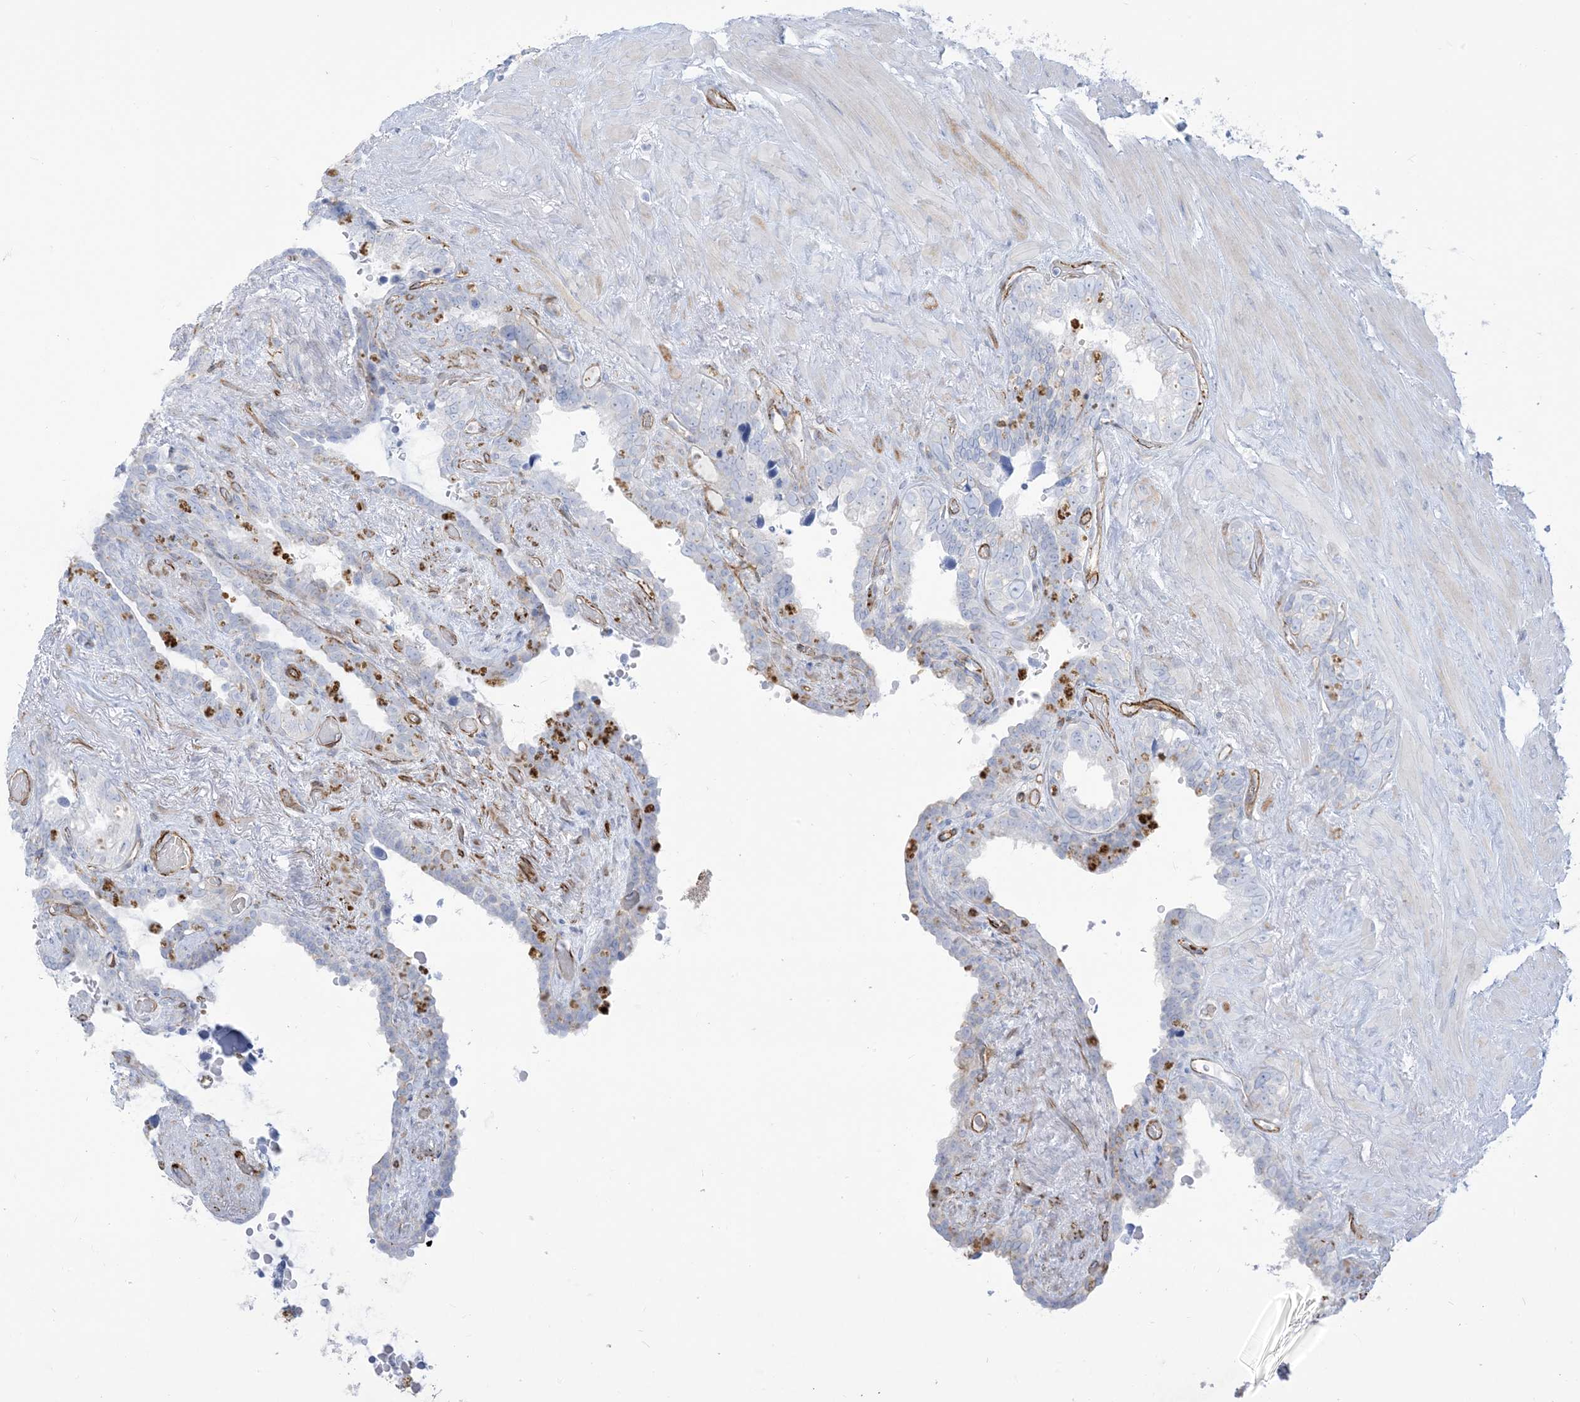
{"staining": {"intensity": "moderate", "quantity": "<25%", "location": "cytoplasmic/membranous"}, "tissue": "seminal vesicle", "cell_type": "Glandular cells", "image_type": "normal", "snomed": [{"axis": "morphology", "description": "Normal tissue, NOS"}, {"axis": "topography", "description": "Seminal veicle"}], "caption": "Benign seminal vesicle shows moderate cytoplasmic/membranous staining in approximately <25% of glandular cells, visualized by immunohistochemistry.", "gene": "B3GNT7", "patient": {"sex": "male", "age": 80}}